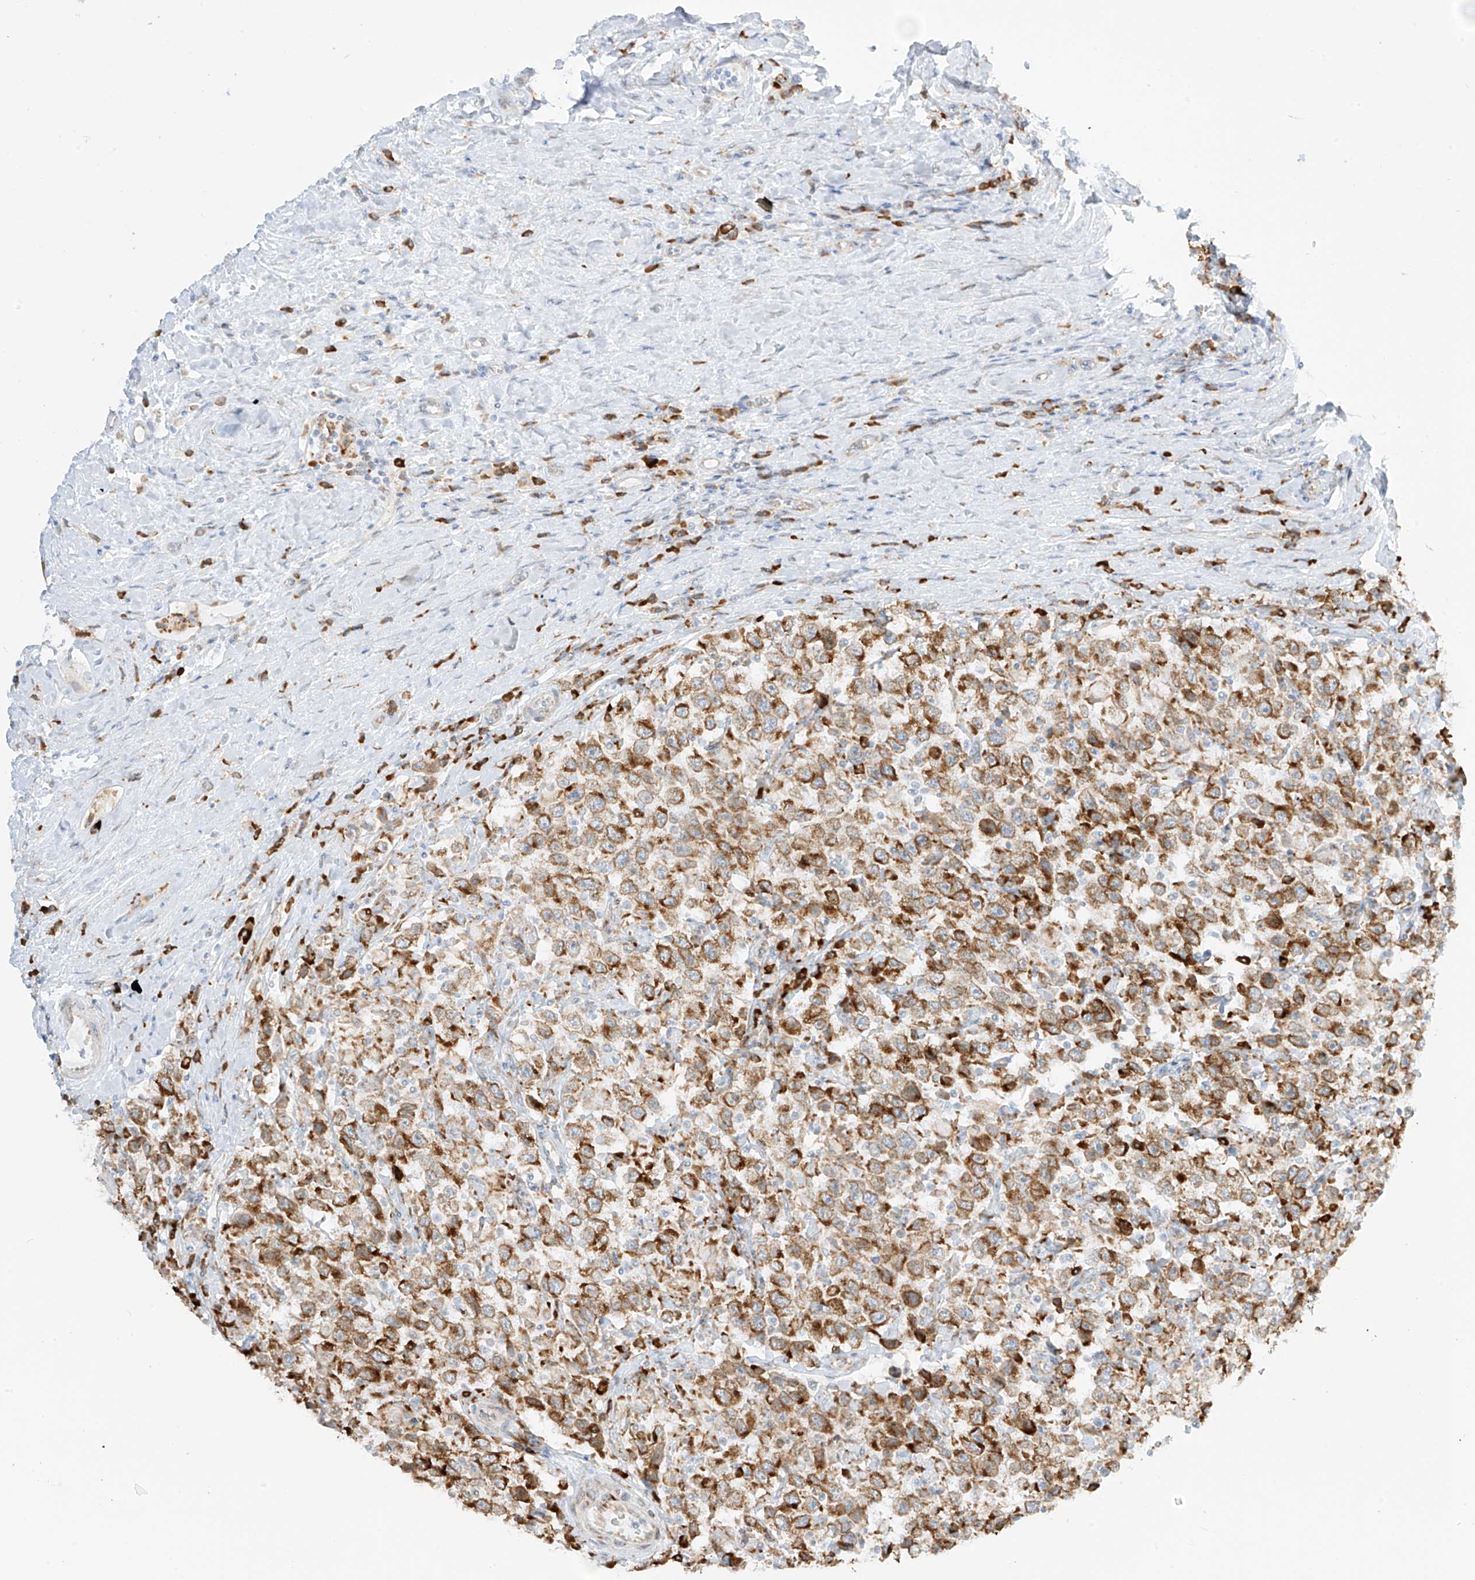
{"staining": {"intensity": "strong", "quantity": ">75%", "location": "cytoplasmic/membranous"}, "tissue": "testis cancer", "cell_type": "Tumor cells", "image_type": "cancer", "snomed": [{"axis": "morphology", "description": "Seminoma, NOS"}, {"axis": "topography", "description": "Testis"}], "caption": "An immunohistochemistry (IHC) photomicrograph of tumor tissue is shown. Protein staining in brown labels strong cytoplasmic/membranous positivity in testis cancer within tumor cells.", "gene": "LRRC59", "patient": {"sex": "male", "age": 41}}